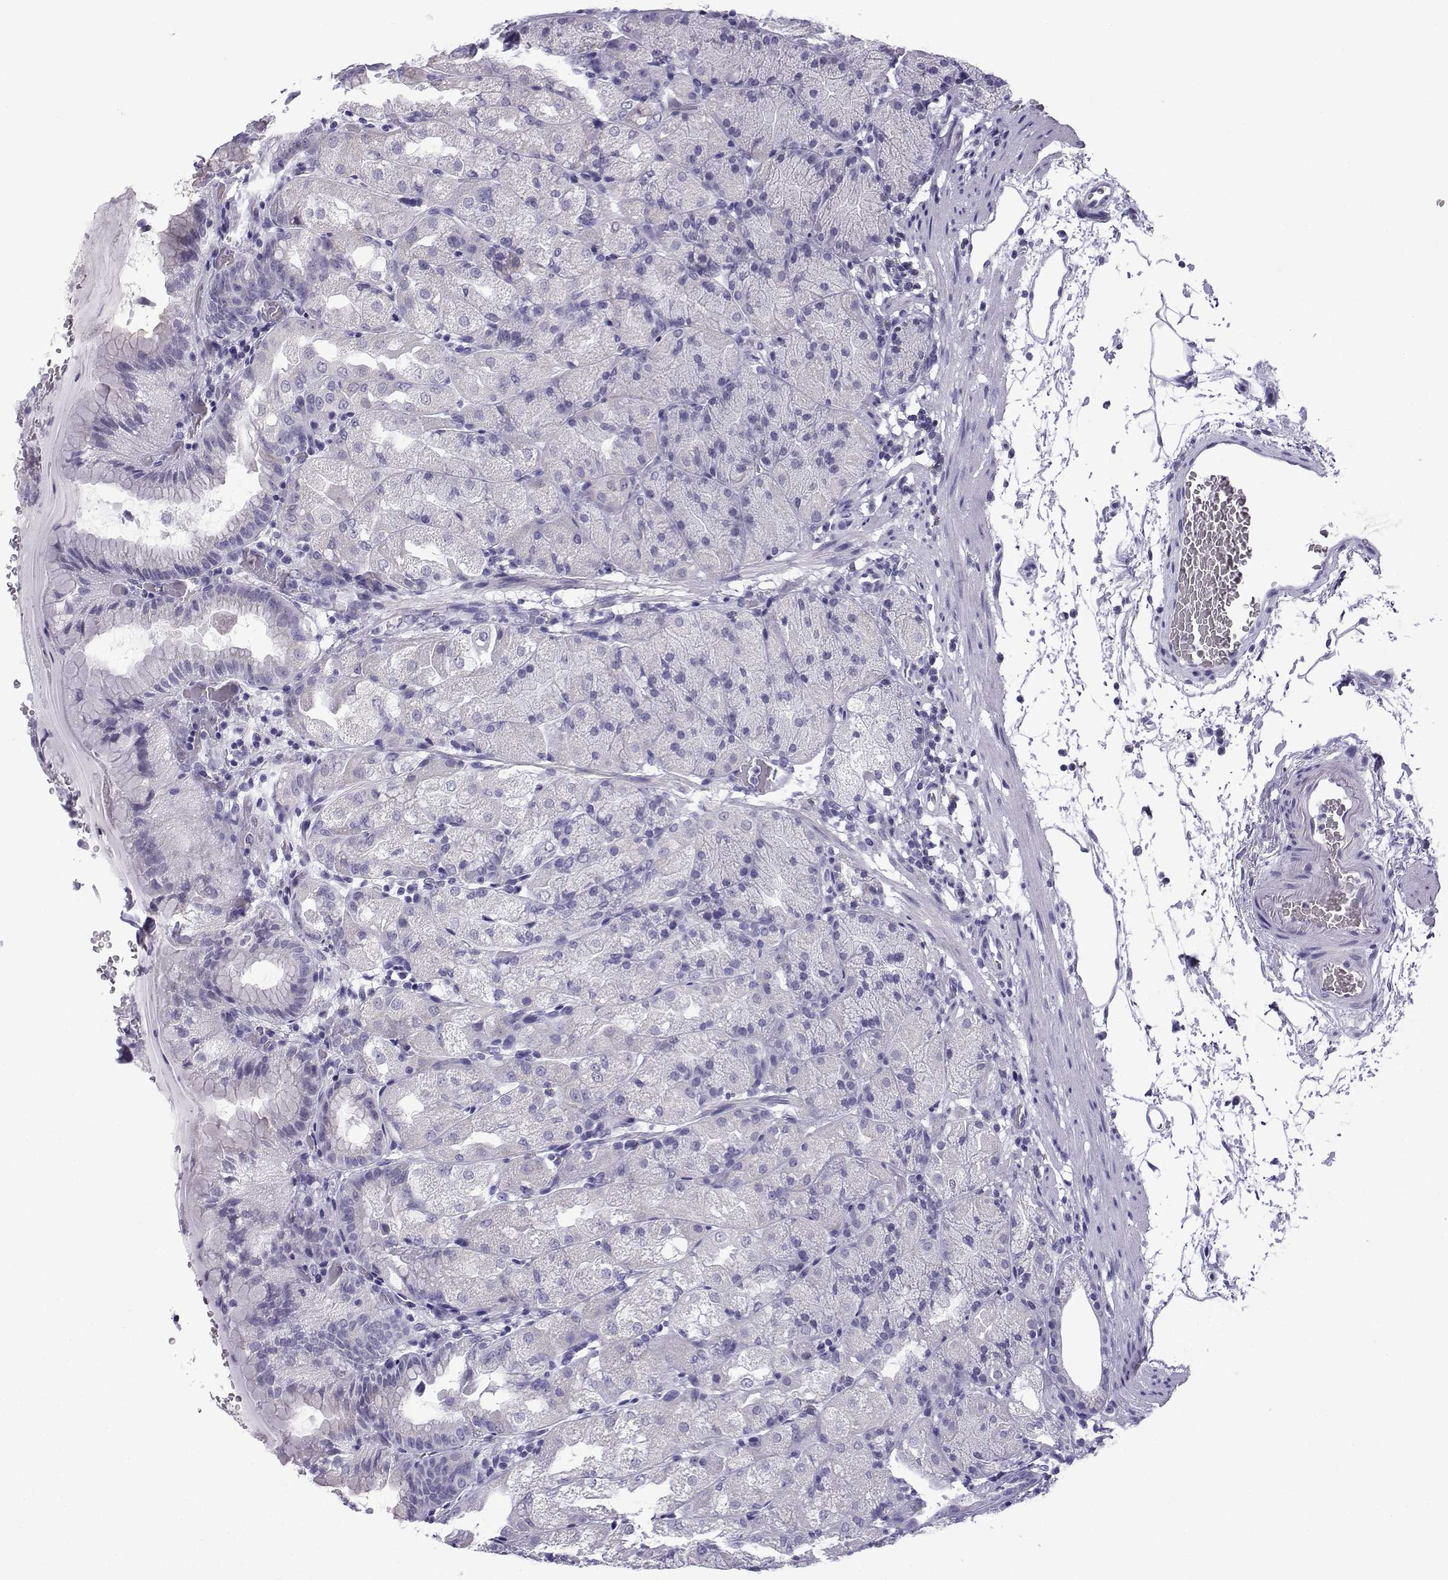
{"staining": {"intensity": "negative", "quantity": "none", "location": "none"}, "tissue": "stomach", "cell_type": "Glandular cells", "image_type": "normal", "snomed": [{"axis": "morphology", "description": "Normal tissue, NOS"}, {"axis": "topography", "description": "Stomach, upper"}, {"axis": "topography", "description": "Stomach"}, {"axis": "topography", "description": "Stomach, lower"}], "caption": "Immunohistochemical staining of normal human stomach shows no significant positivity in glandular cells. Nuclei are stained in blue.", "gene": "ACRBP", "patient": {"sex": "male", "age": 62}}